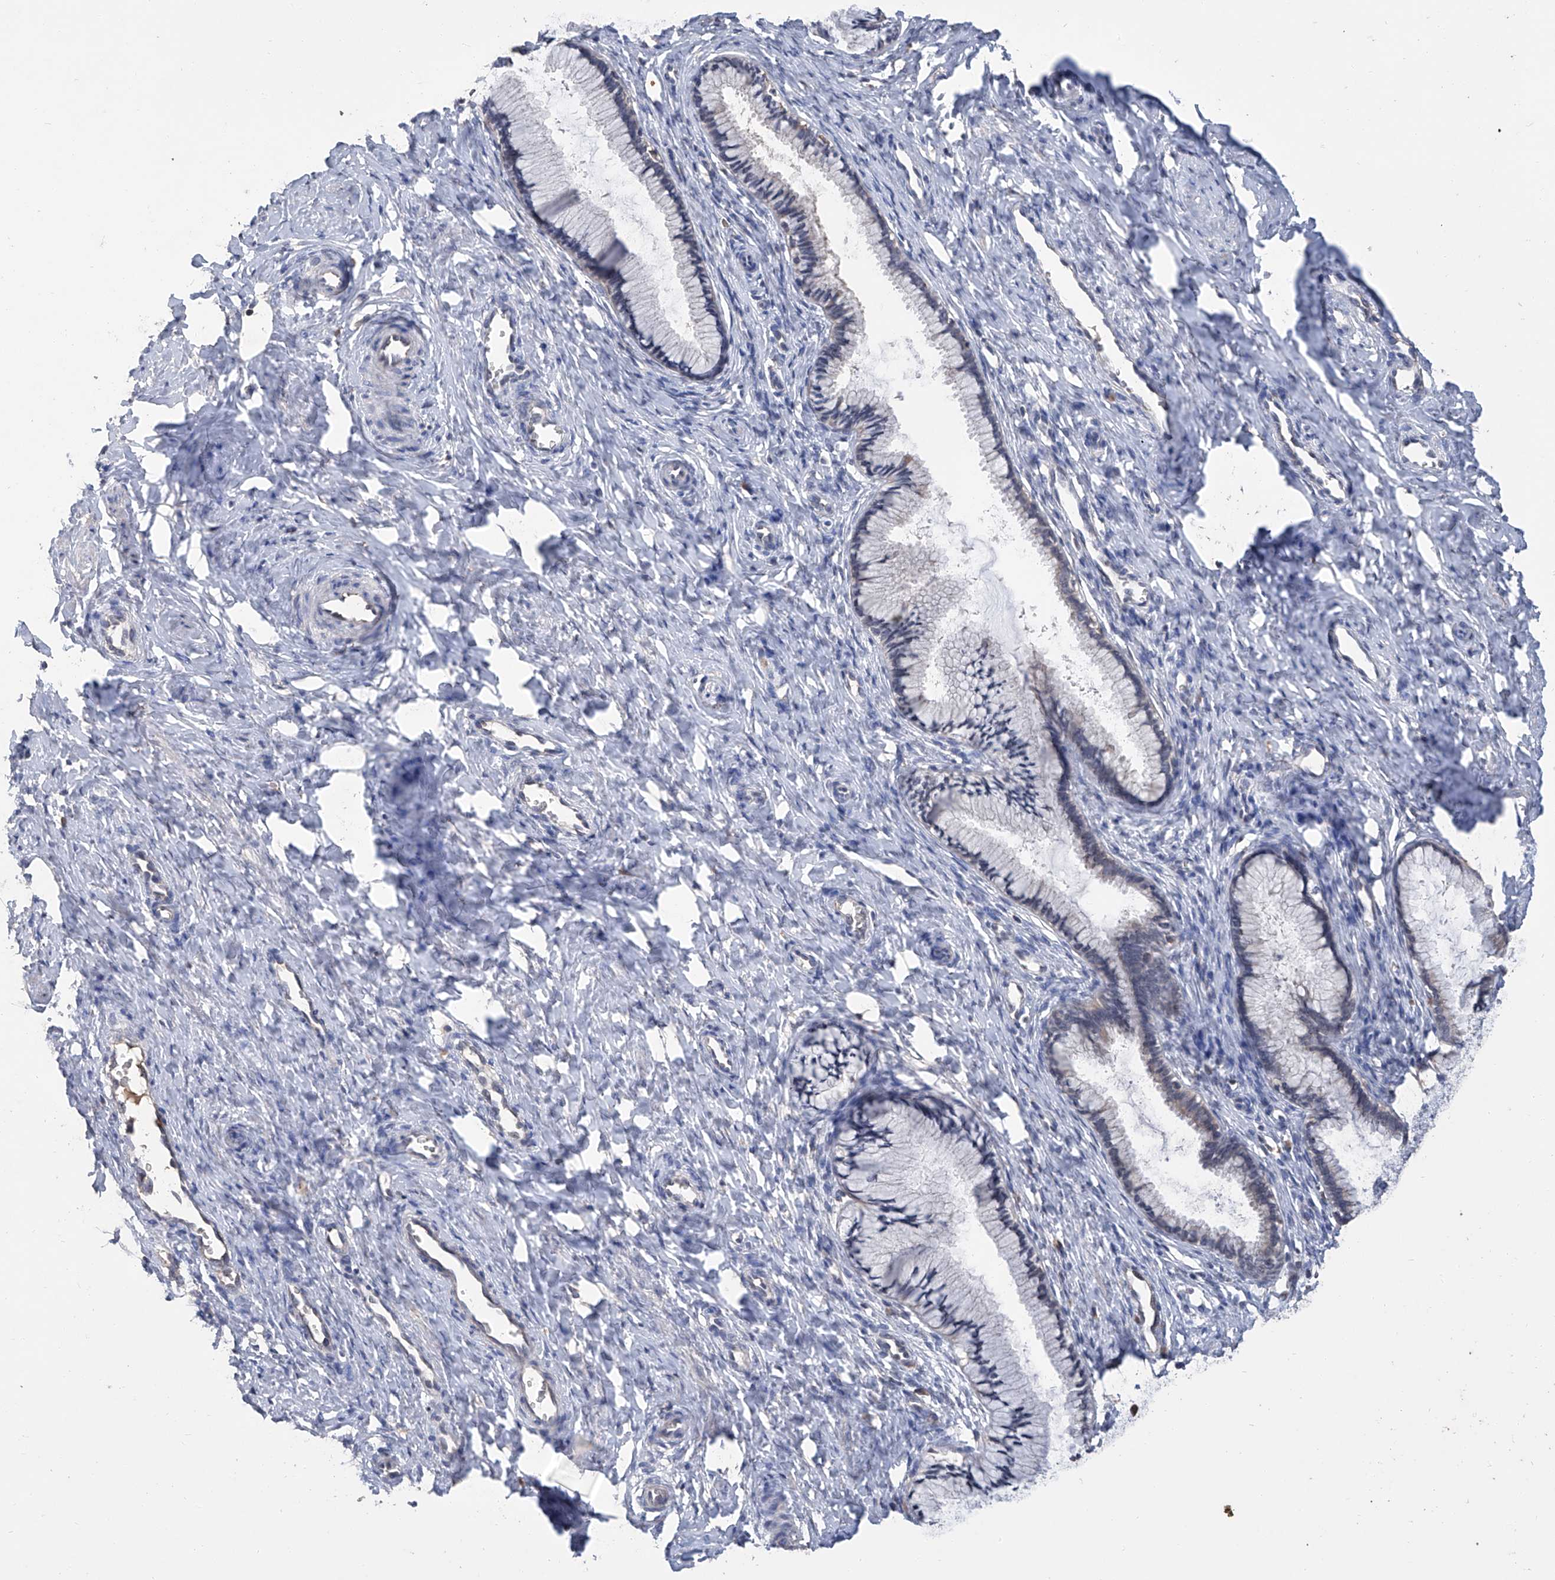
{"staining": {"intensity": "negative", "quantity": "none", "location": "none"}, "tissue": "cervix", "cell_type": "Glandular cells", "image_type": "normal", "snomed": [{"axis": "morphology", "description": "Normal tissue, NOS"}, {"axis": "topography", "description": "Cervix"}], "caption": "This histopathology image is of unremarkable cervix stained with IHC to label a protein in brown with the nuclei are counter-stained blue. There is no expression in glandular cells.", "gene": "GPT", "patient": {"sex": "female", "age": 27}}